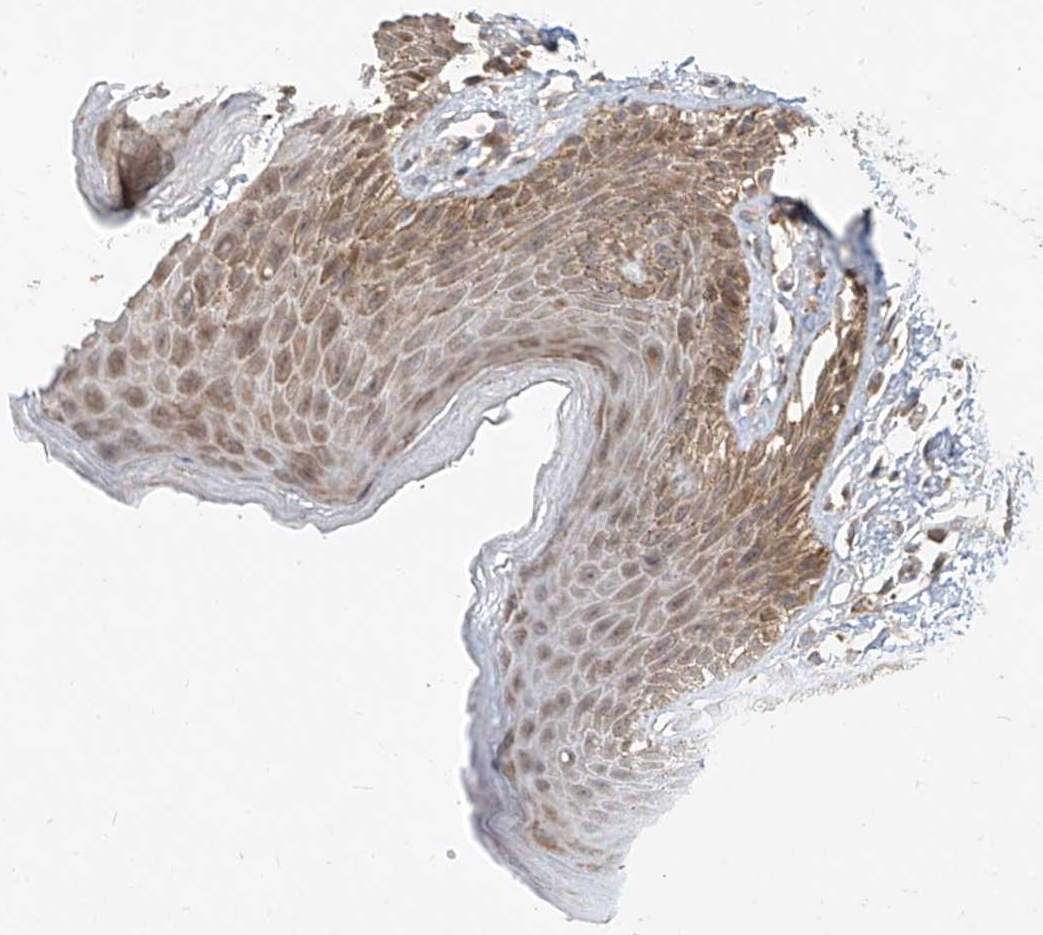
{"staining": {"intensity": "moderate", "quantity": "25%-75%", "location": "cytoplasmic/membranous"}, "tissue": "skin", "cell_type": "Epidermal cells", "image_type": "normal", "snomed": [{"axis": "morphology", "description": "Normal tissue, NOS"}, {"axis": "topography", "description": "Anal"}], "caption": "Protein positivity by immunohistochemistry shows moderate cytoplasmic/membranous expression in about 25%-75% of epidermal cells in benign skin. Ihc stains the protein of interest in brown and the nuclei are stained blue.", "gene": "TMEM61", "patient": {"sex": "male", "age": 44}}